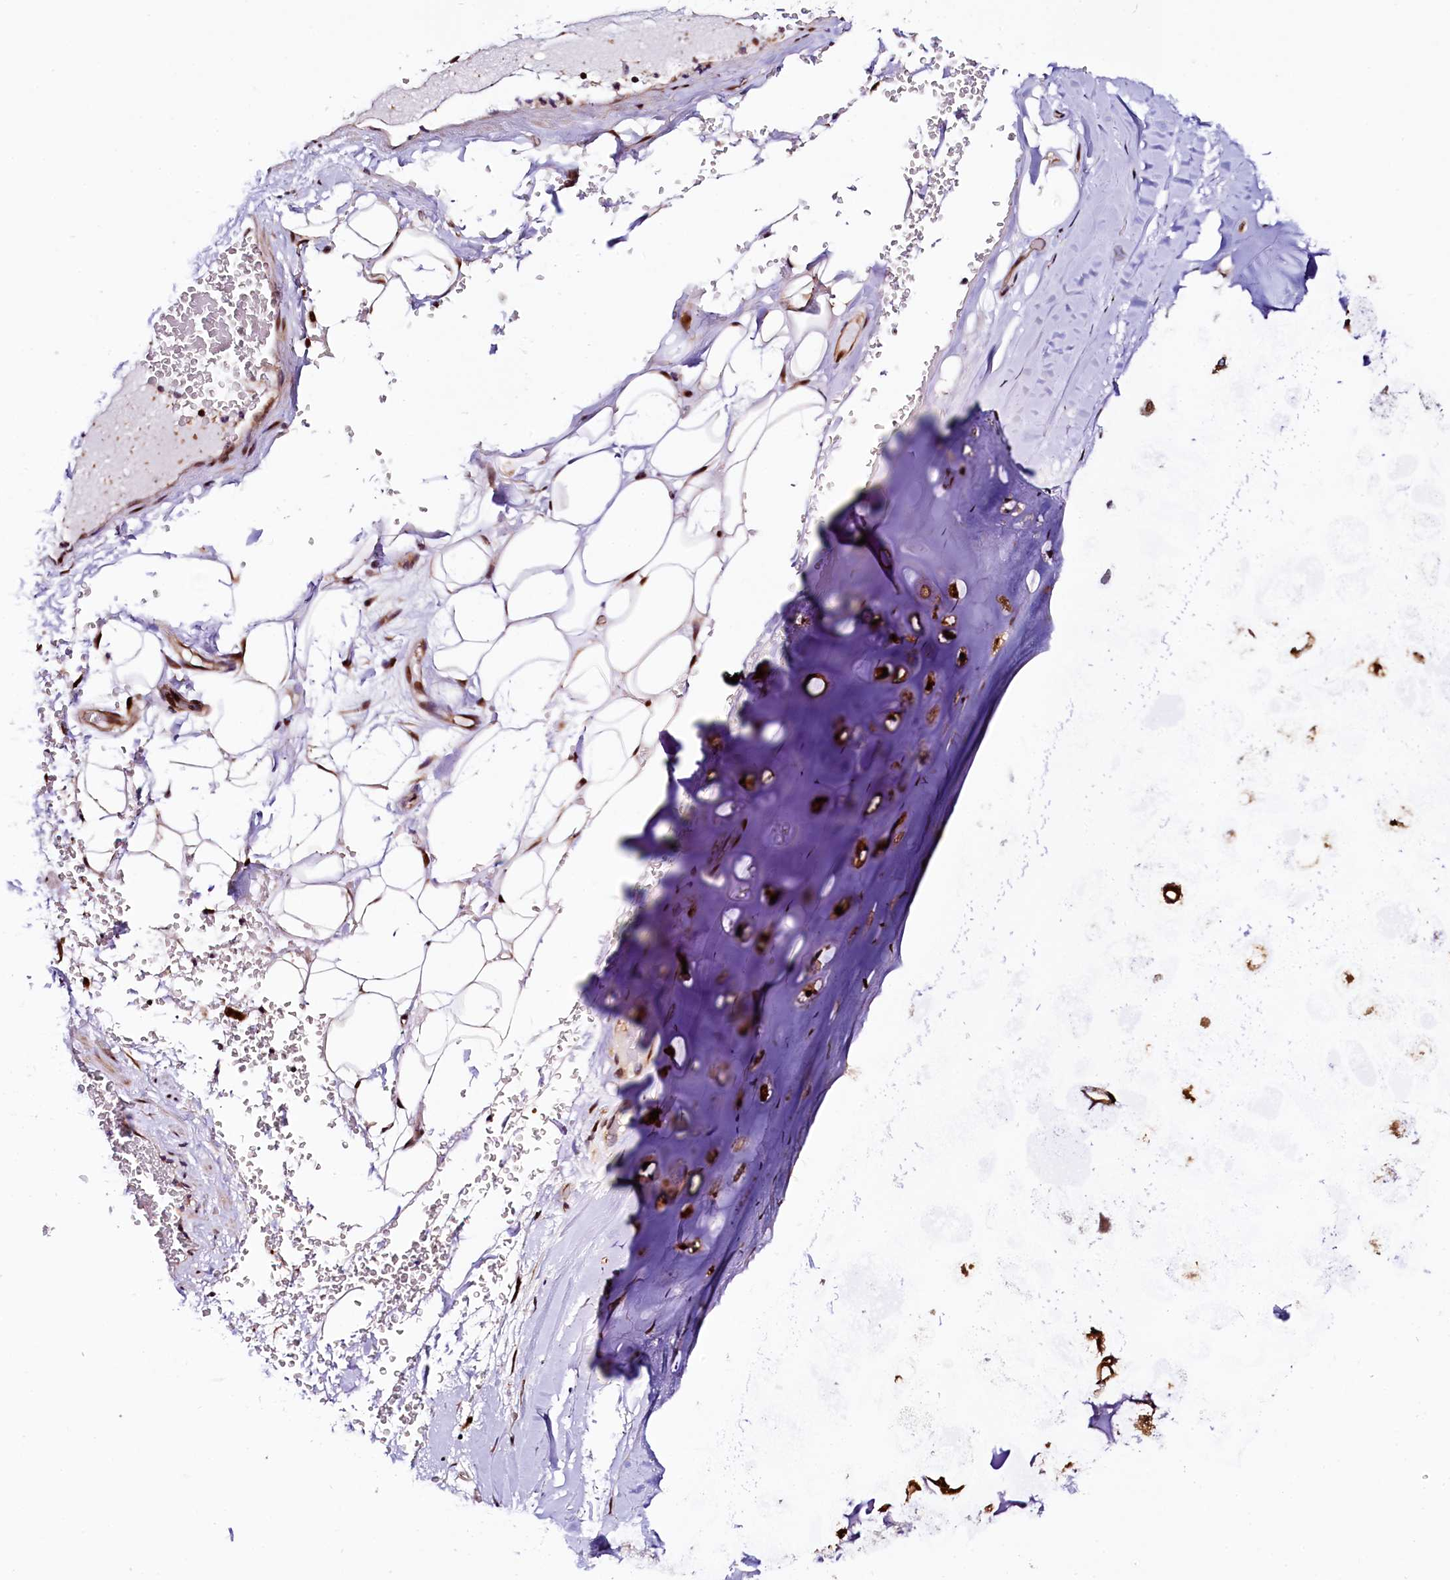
{"staining": {"intensity": "moderate", "quantity": "25%-75%", "location": "cytoplasmic/membranous"}, "tissue": "adipose tissue", "cell_type": "Adipocytes", "image_type": "normal", "snomed": [{"axis": "morphology", "description": "Normal tissue, NOS"}, {"axis": "topography", "description": "Bronchus"}], "caption": "Immunohistochemistry (DAB (3,3'-diaminobenzidine)) staining of normal adipose tissue reveals moderate cytoplasmic/membranous protein staining in about 25%-75% of adipocytes.", "gene": "TRMT112", "patient": {"sex": "male", "age": 66}}